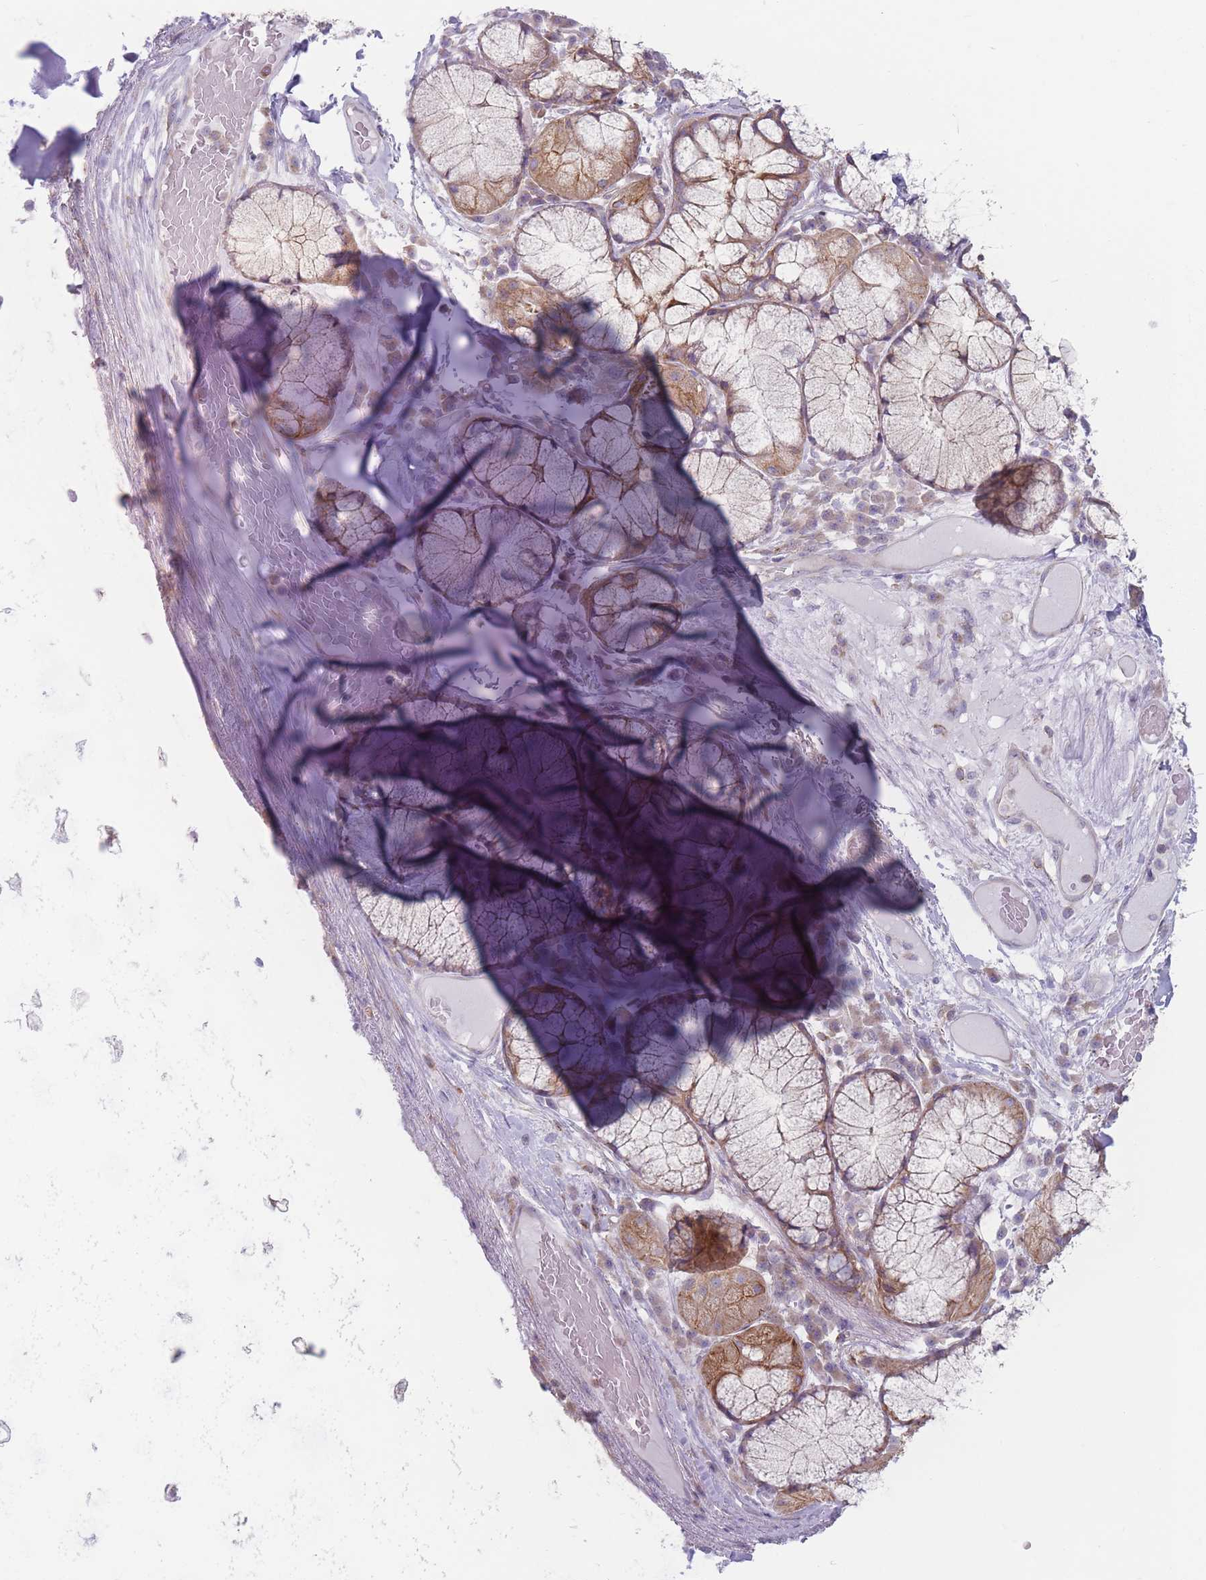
{"staining": {"intensity": "negative", "quantity": "none", "location": "none"}, "tissue": "adipose tissue", "cell_type": "Adipocytes", "image_type": "normal", "snomed": [{"axis": "morphology", "description": "Normal tissue, NOS"}, {"axis": "topography", "description": "Cartilage tissue"}, {"axis": "topography", "description": "Bronchus"}], "caption": "DAB (3,3'-diaminobenzidine) immunohistochemical staining of normal human adipose tissue displays no significant positivity in adipocytes.", "gene": "HSBP1L1", "patient": {"sex": "male", "age": 56}}